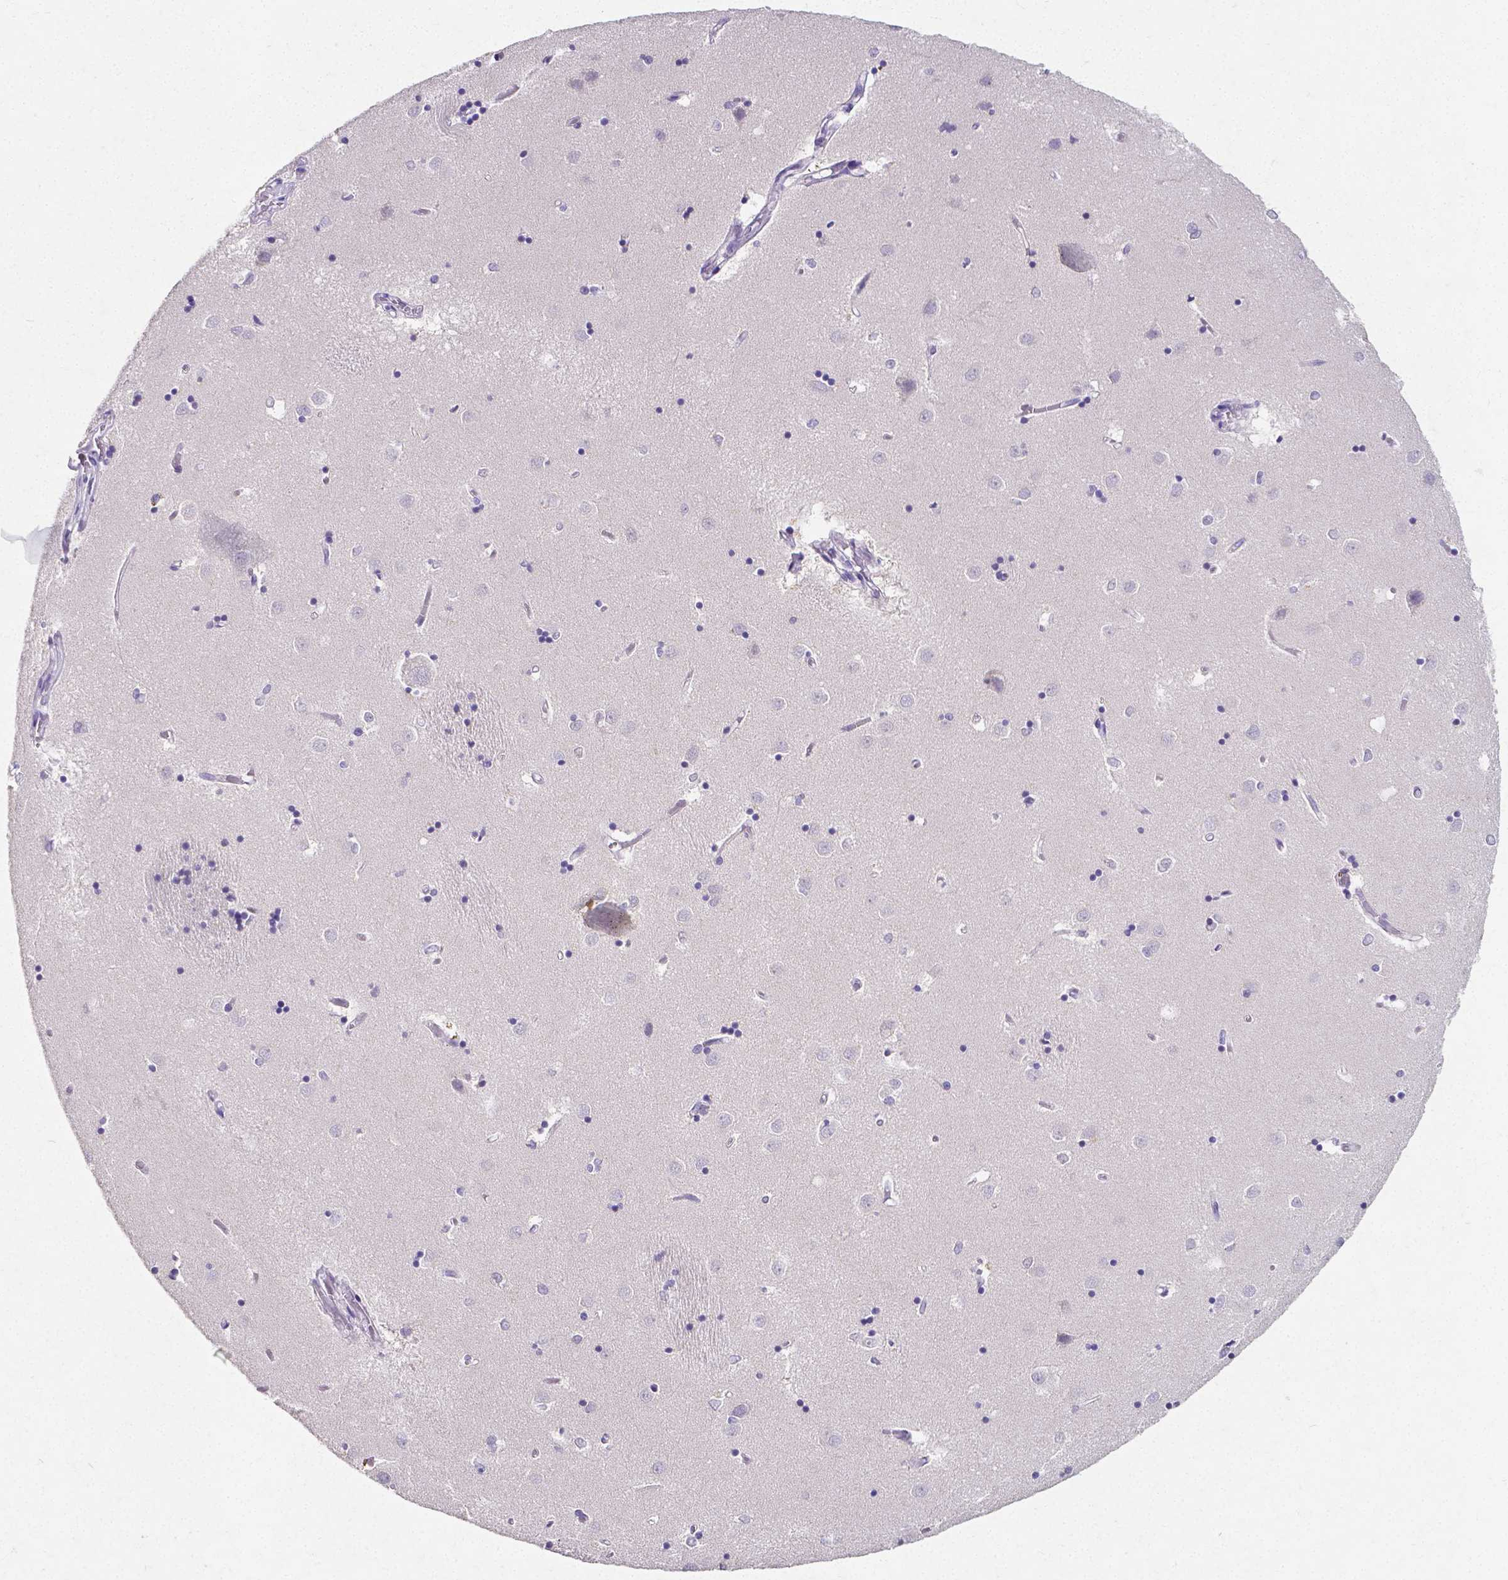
{"staining": {"intensity": "negative", "quantity": "none", "location": "none"}, "tissue": "caudate", "cell_type": "Glial cells", "image_type": "normal", "snomed": [{"axis": "morphology", "description": "Normal tissue, NOS"}, {"axis": "topography", "description": "Lateral ventricle wall"}], "caption": "Immunohistochemical staining of normal human caudate exhibits no significant positivity in glial cells.", "gene": "SATB2", "patient": {"sex": "male", "age": 54}}